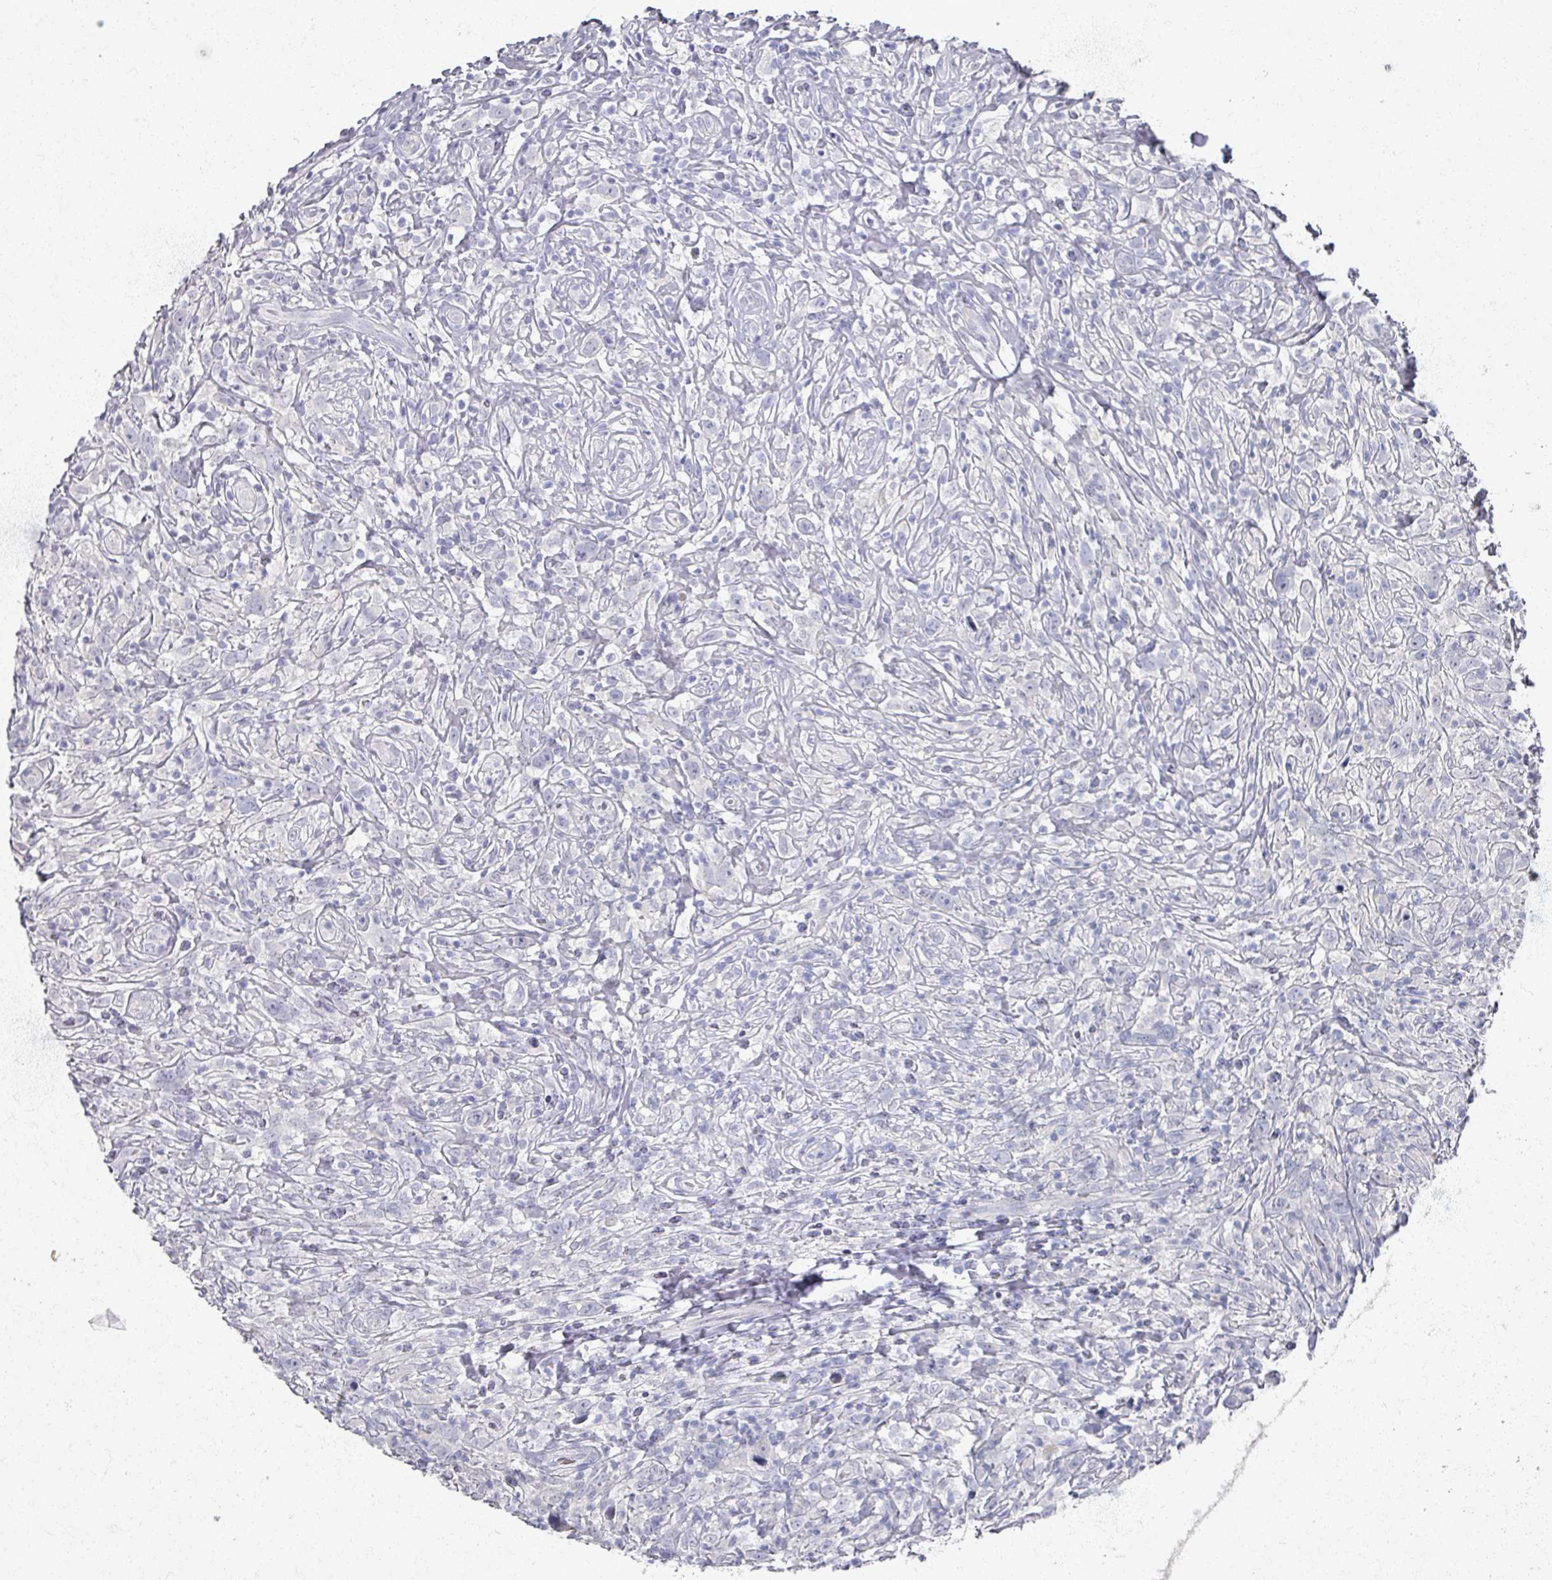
{"staining": {"intensity": "negative", "quantity": "none", "location": "none"}, "tissue": "lymphoma", "cell_type": "Tumor cells", "image_type": "cancer", "snomed": [{"axis": "morphology", "description": "Hodgkin's disease, NOS"}, {"axis": "topography", "description": "No Tissue"}], "caption": "This is an IHC histopathology image of lymphoma. There is no expression in tumor cells.", "gene": "TTYH3", "patient": {"sex": "female", "age": 21}}